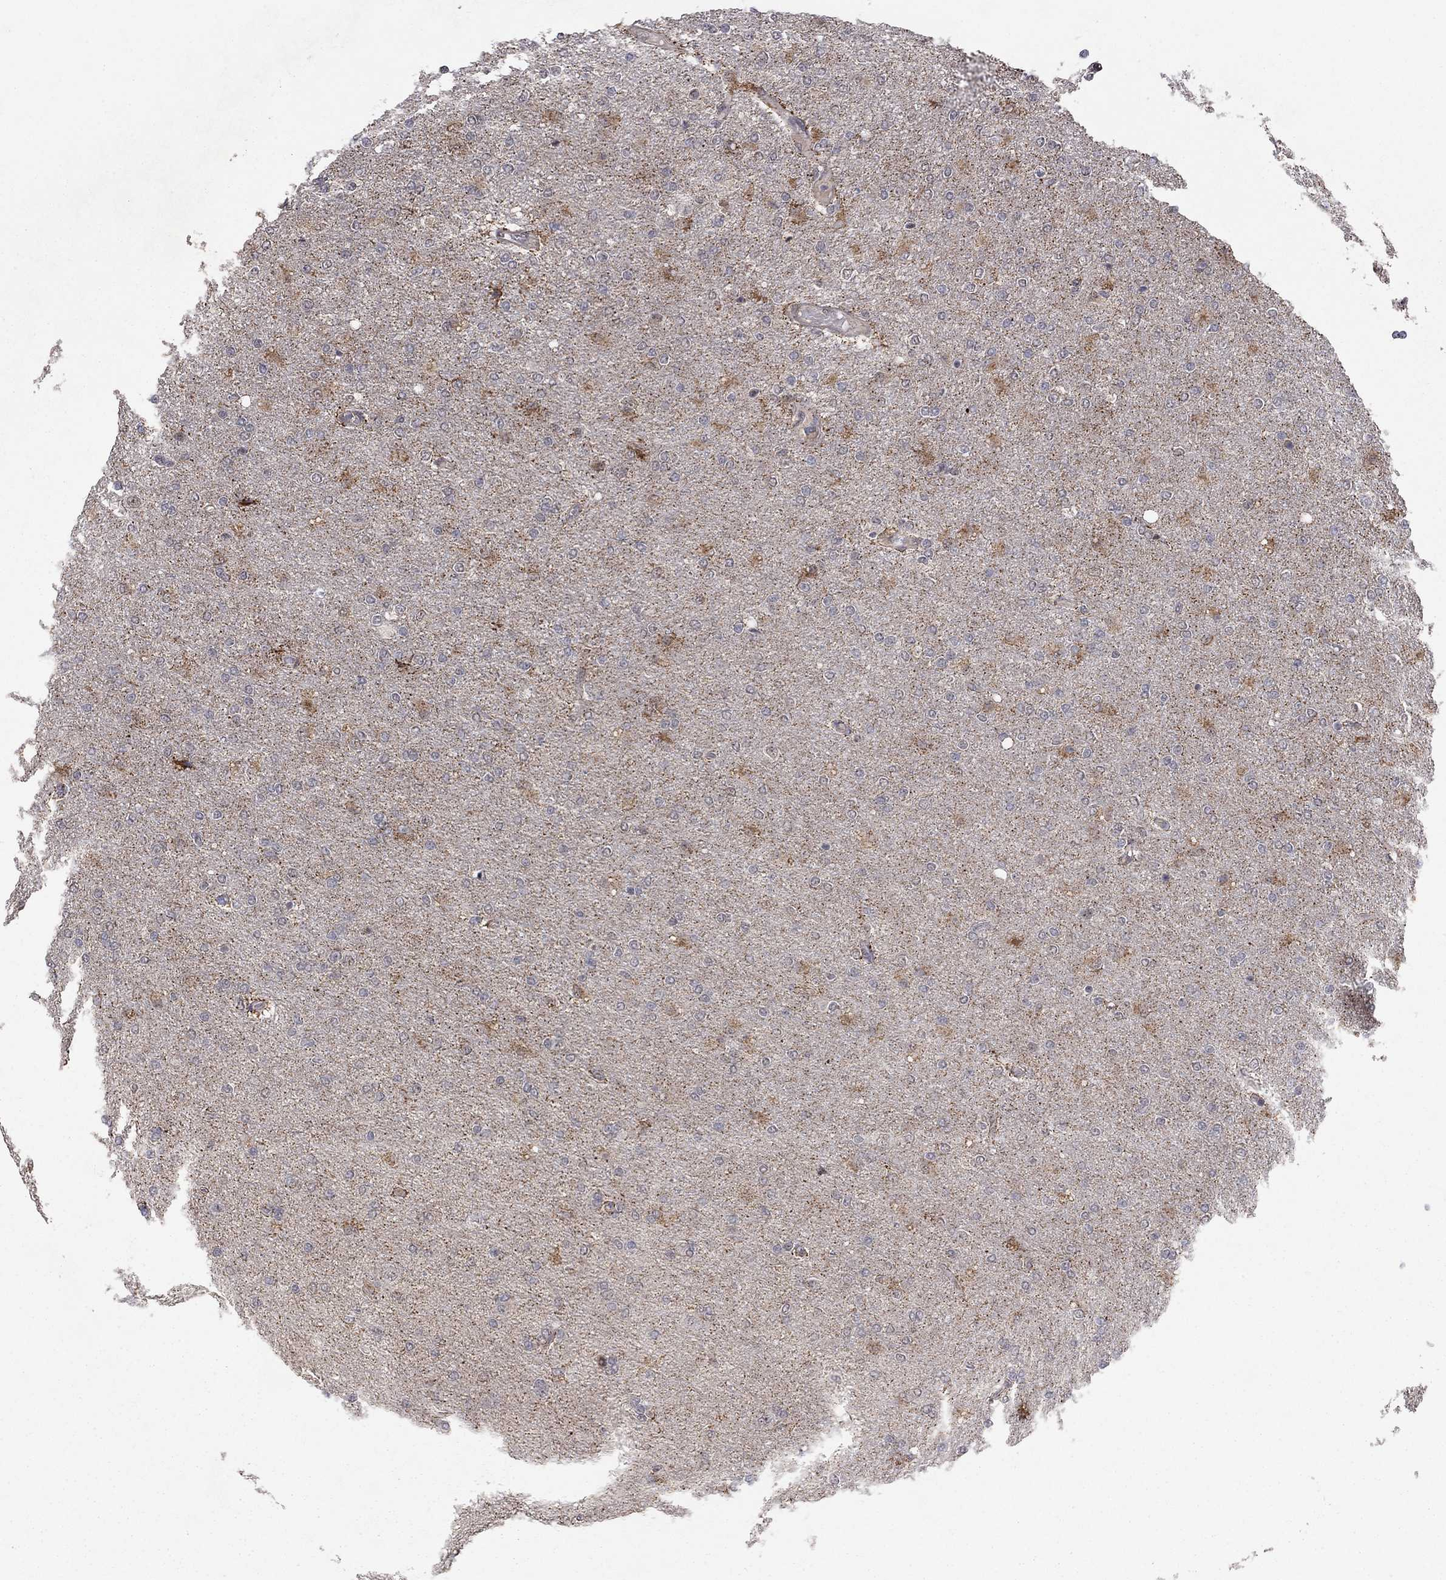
{"staining": {"intensity": "moderate", "quantity": "<25%", "location": "cytoplasmic/membranous"}, "tissue": "glioma", "cell_type": "Tumor cells", "image_type": "cancer", "snomed": [{"axis": "morphology", "description": "Glioma, malignant, High grade"}, {"axis": "topography", "description": "Cerebral cortex"}], "caption": "This is an image of IHC staining of malignant high-grade glioma, which shows moderate staining in the cytoplasmic/membranous of tumor cells.", "gene": "ZNF395", "patient": {"sex": "male", "age": 70}}